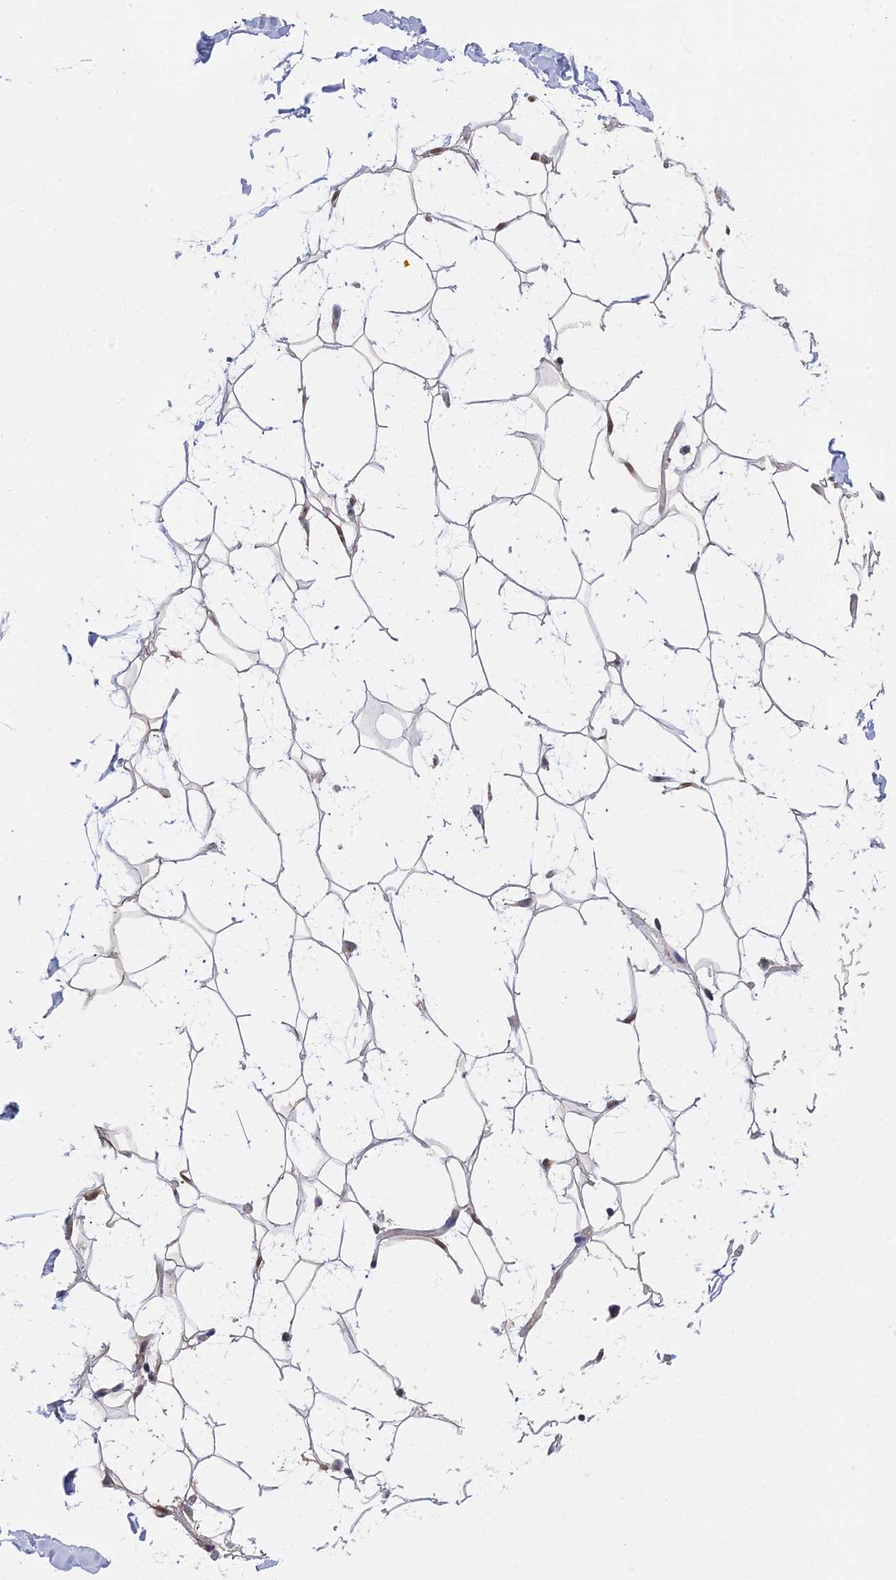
{"staining": {"intensity": "weak", "quantity": ">75%", "location": "cytoplasmic/membranous"}, "tissue": "adipose tissue", "cell_type": "Adipocytes", "image_type": "normal", "snomed": [{"axis": "morphology", "description": "Normal tissue, NOS"}, {"axis": "topography", "description": "Breast"}], "caption": "A brown stain labels weak cytoplasmic/membranous expression of a protein in adipocytes of benign human adipose tissue. The staining is performed using DAB (3,3'-diaminobenzidine) brown chromogen to label protein expression. The nuclei are counter-stained blue using hematoxylin.", "gene": "CCDC85A", "patient": {"sex": "female", "age": 26}}